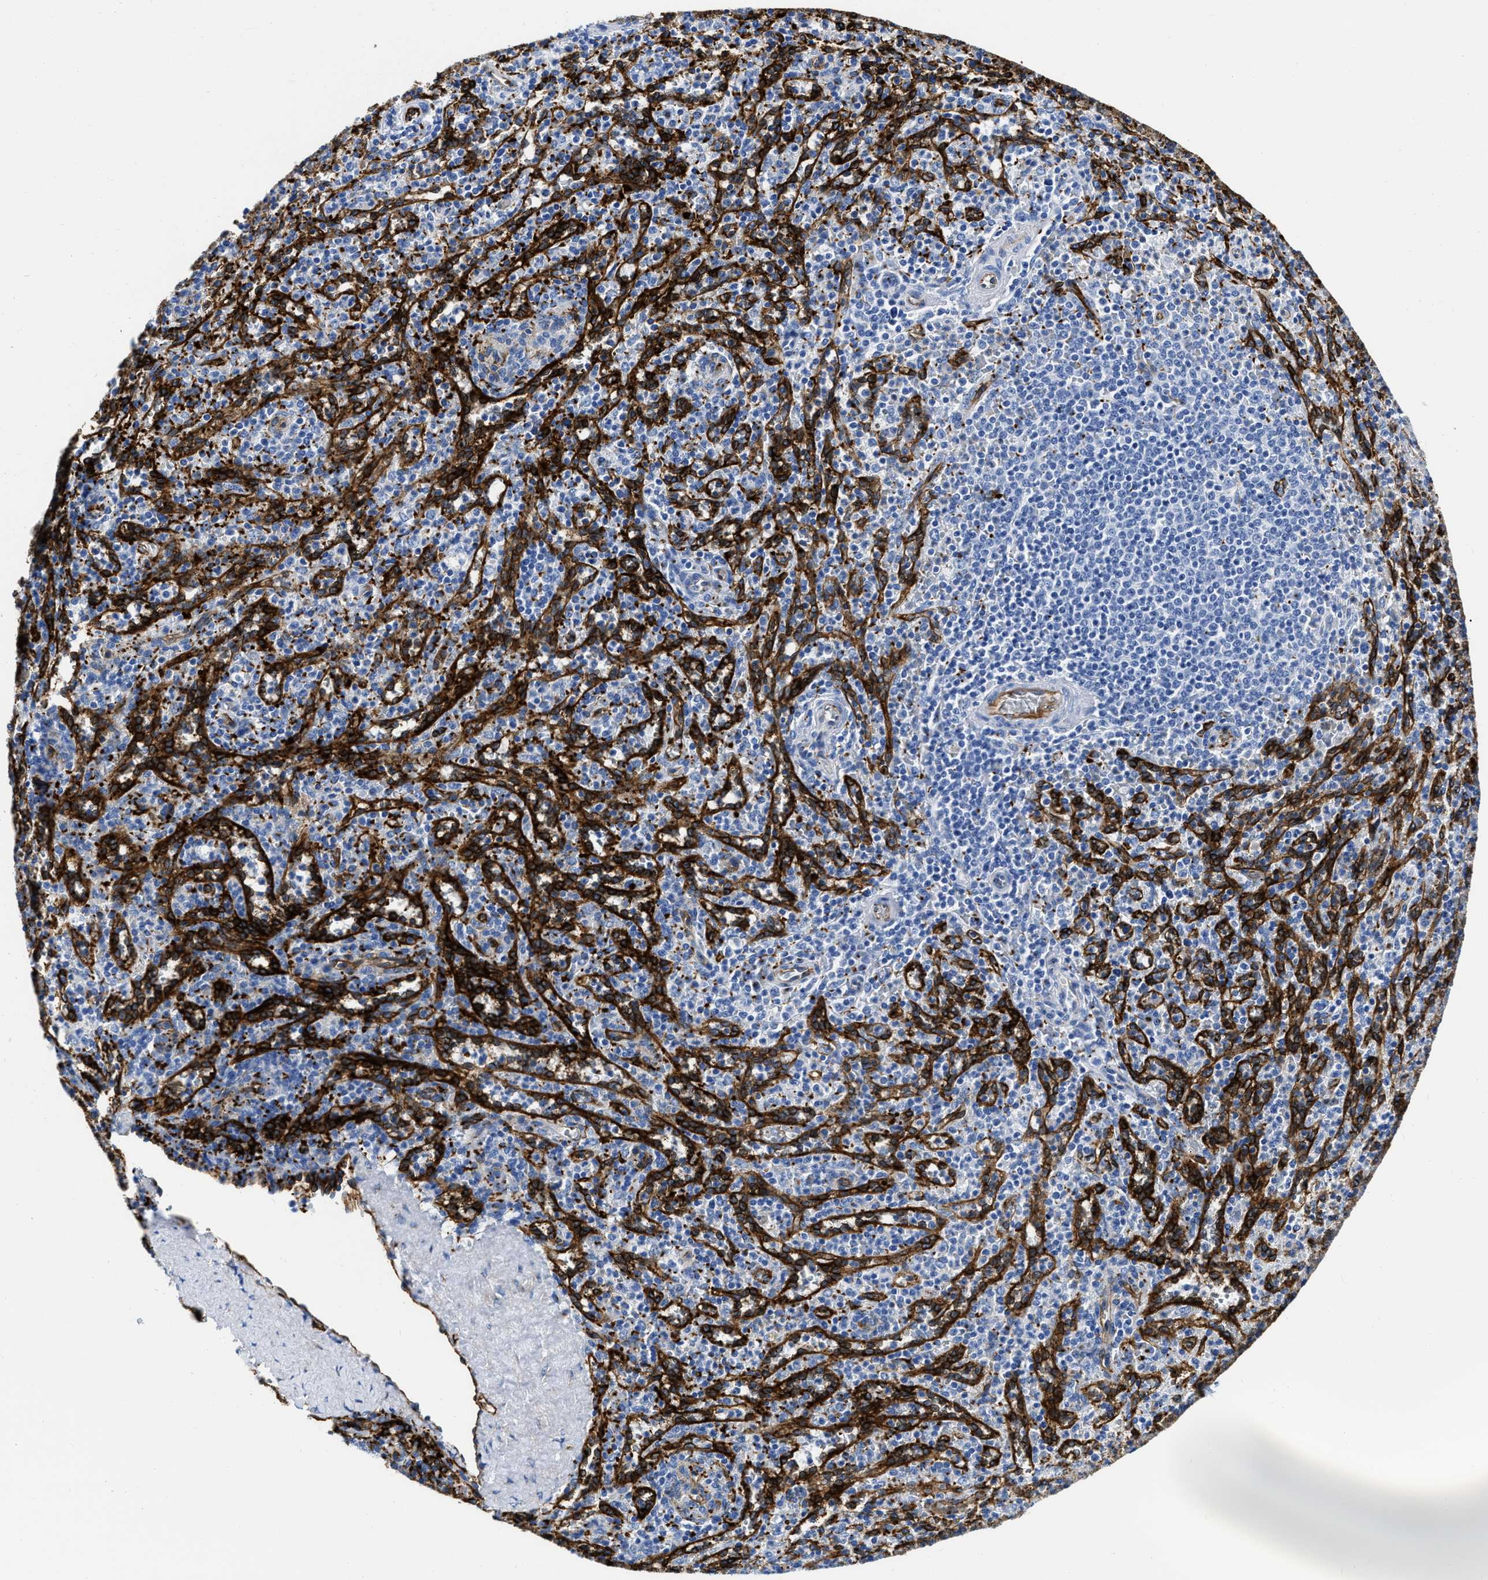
{"staining": {"intensity": "negative", "quantity": "none", "location": "none"}, "tissue": "spleen", "cell_type": "Cells in red pulp", "image_type": "normal", "snomed": [{"axis": "morphology", "description": "Normal tissue, NOS"}, {"axis": "topography", "description": "Spleen"}], "caption": "Immunohistochemistry (IHC) of unremarkable spleen shows no expression in cells in red pulp. Brightfield microscopy of immunohistochemistry stained with DAB (3,3'-diaminobenzidine) (brown) and hematoxylin (blue), captured at high magnification.", "gene": "TVP23B", "patient": {"sex": "male", "age": 36}}